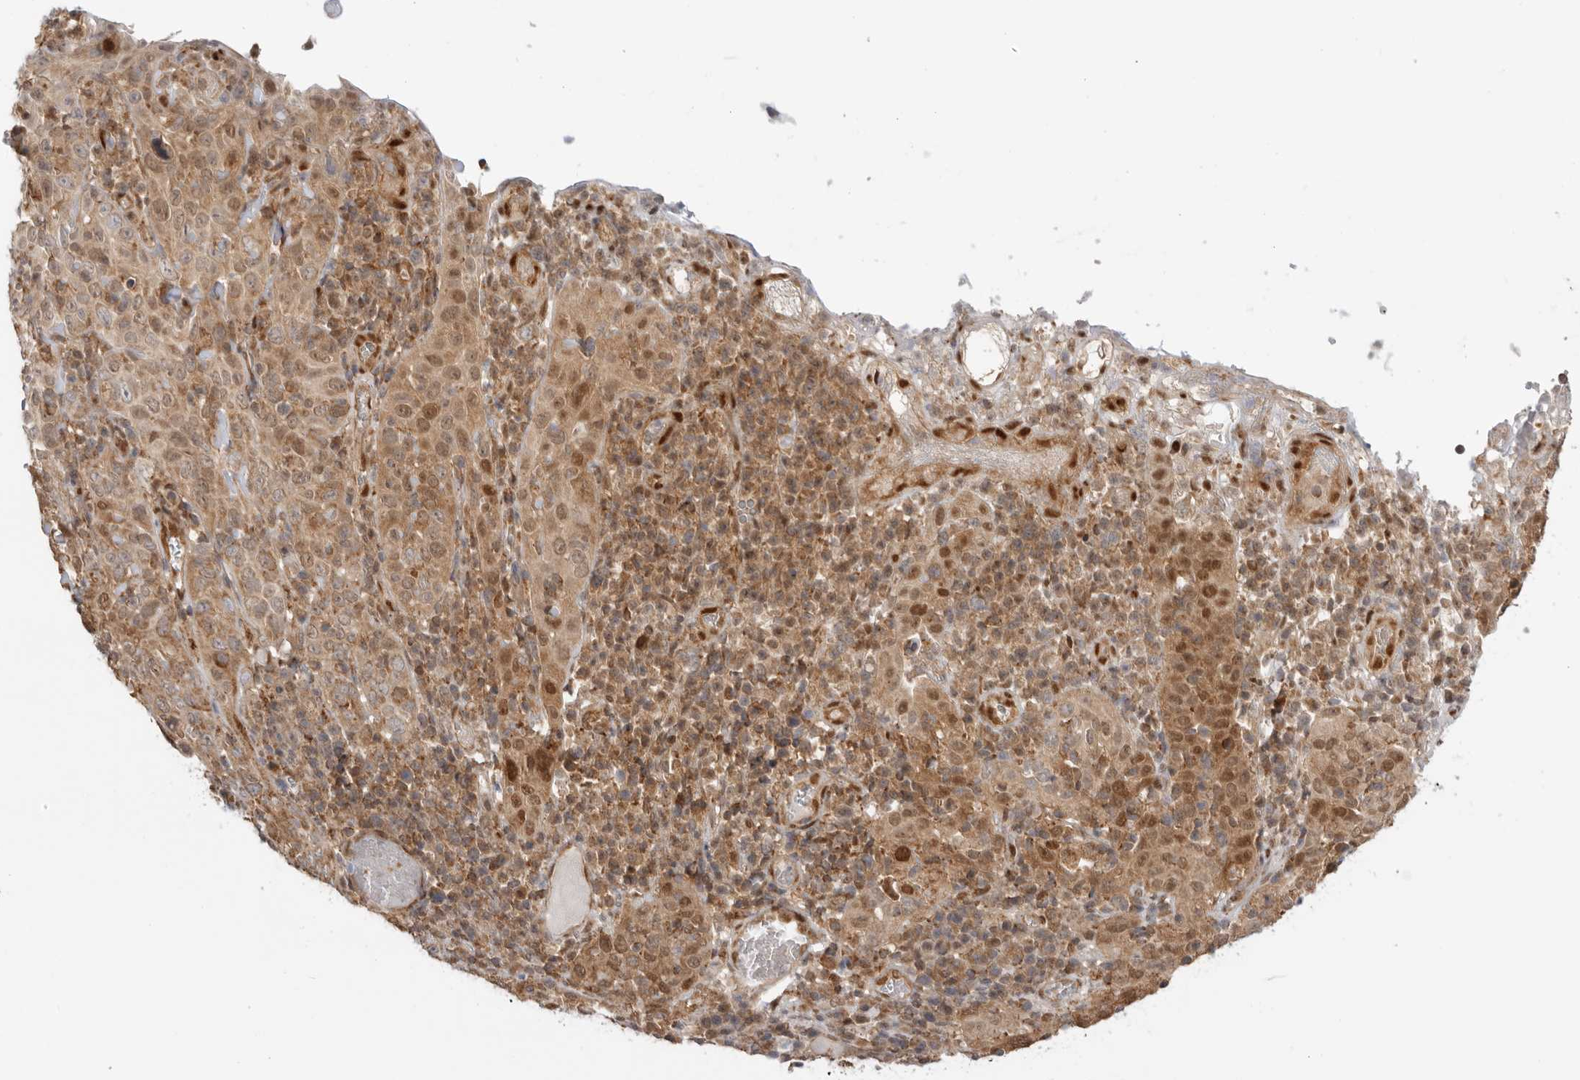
{"staining": {"intensity": "moderate", "quantity": "25%-75%", "location": "cytoplasmic/membranous,nuclear"}, "tissue": "cervical cancer", "cell_type": "Tumor cells", "image_type": "cancer", "snomed": [{"axis": "morphology", "description": "Squamous cell carcinoma, NOS"}, {"axis": "topography", "description": "Cervix"}], "caption": "Tumor cells show medium levels of moderate cytoplasmic/membranous and nuclear expression in approximately 25%-75% of cells in human cervical squamous cell carcinoma. (Stains: DAB in brown, nuclei in blue, Microscopy: brightfield microscopy at high magnification).", "gene": "DCAF8", "patient": {"sex": "female", "age": 46}}